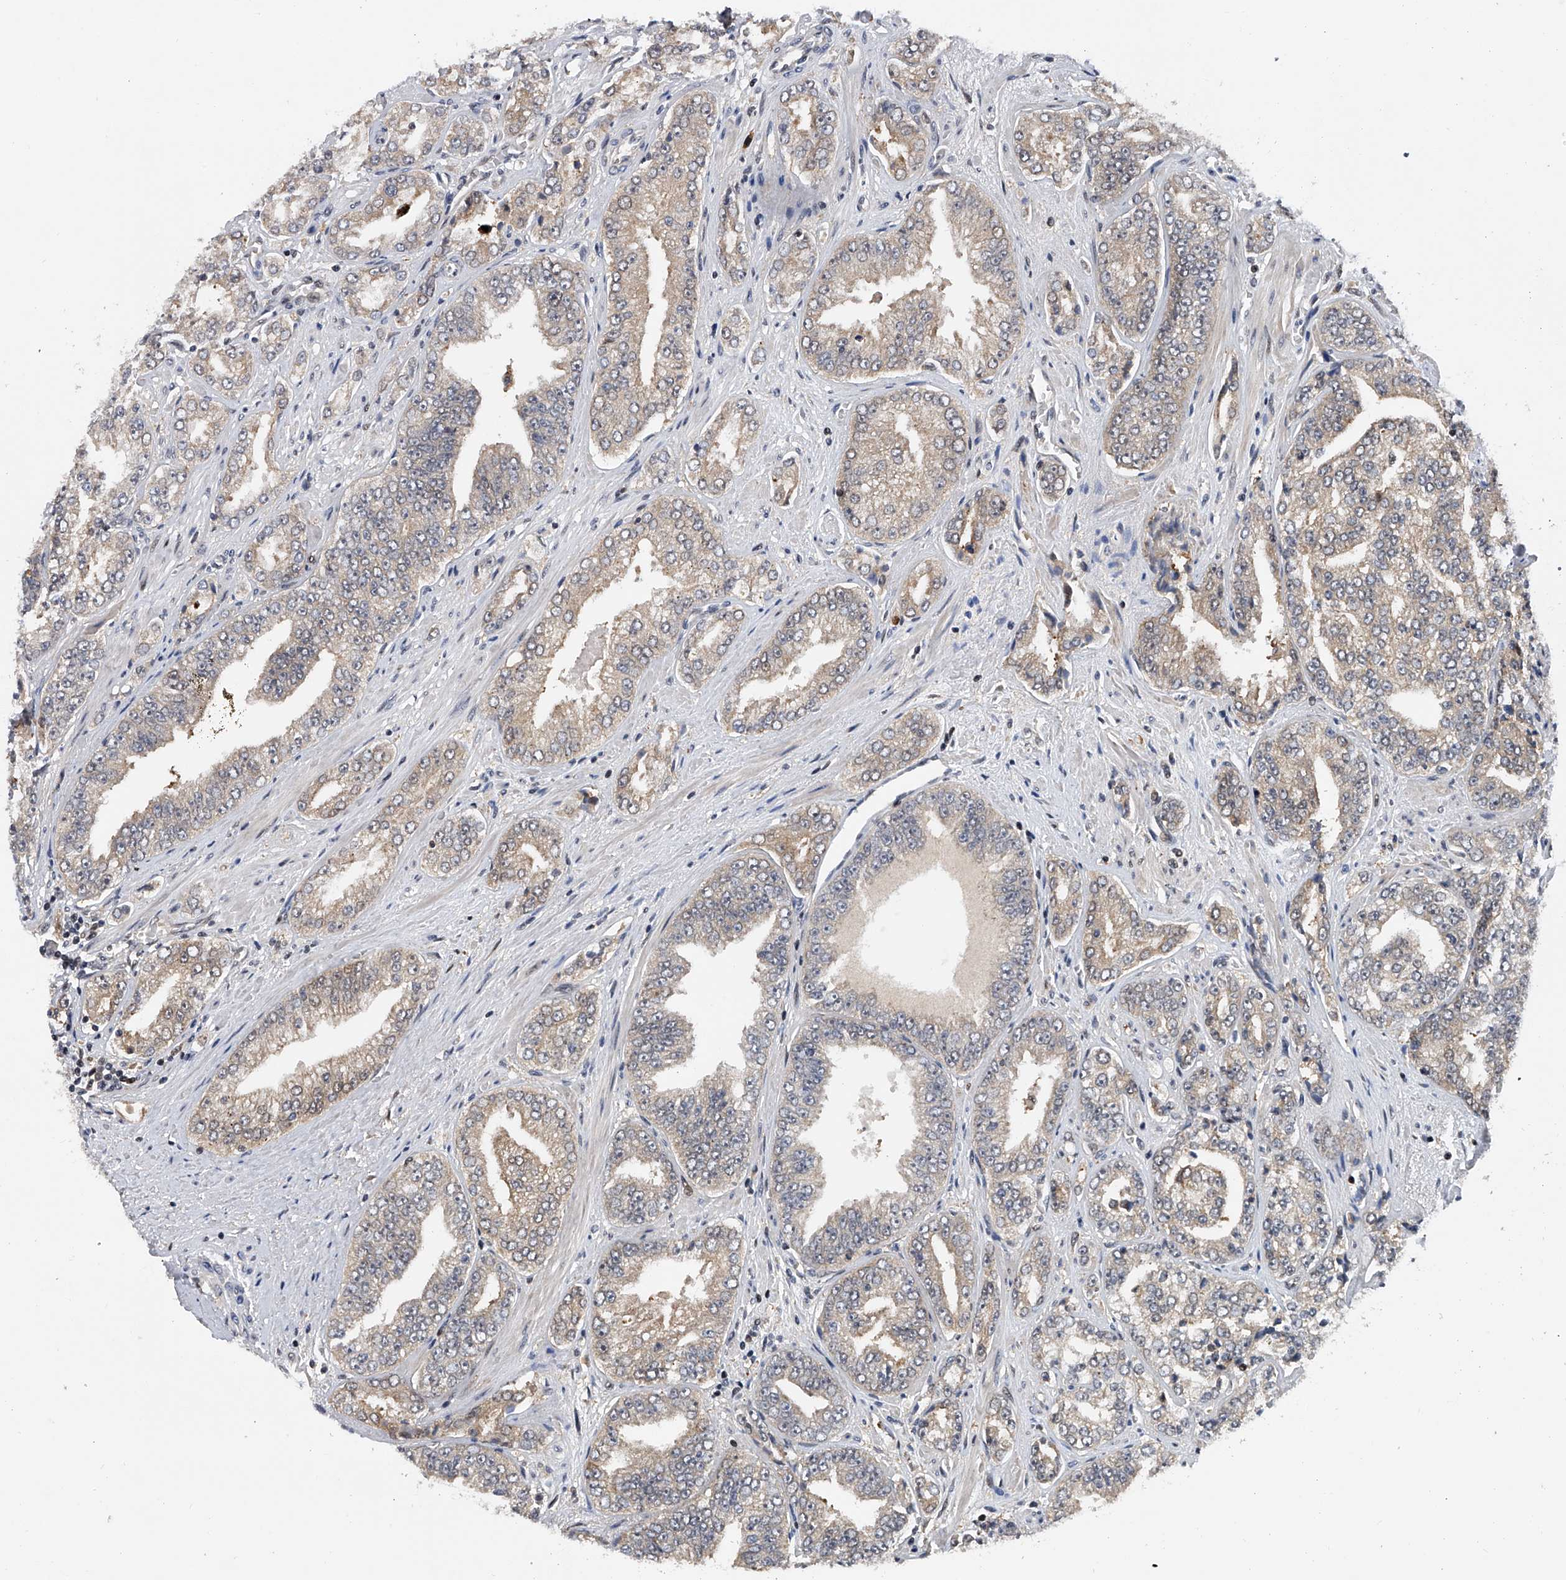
{"staining": {"intensity": "negative", "quantity": "none", "location": "none"}, "tissue": "prostate cancer", "cell_type": "Tumor cells", "image_type": "cancer", "snomed": [{"axis": "morphology", "description": "Adenocarcinoma, High grade"}, {"axis": "topography", "description": "Prostate"}], "caption": "Immunohistochemical staining of human prostate cancer (adenocarcinoma (high-grade)) reveals no significant expression in tumor cells. Nuclei are stained in blue.", "gene": "RWDD2A", "patient": {"sex": "male", "age": 71}}